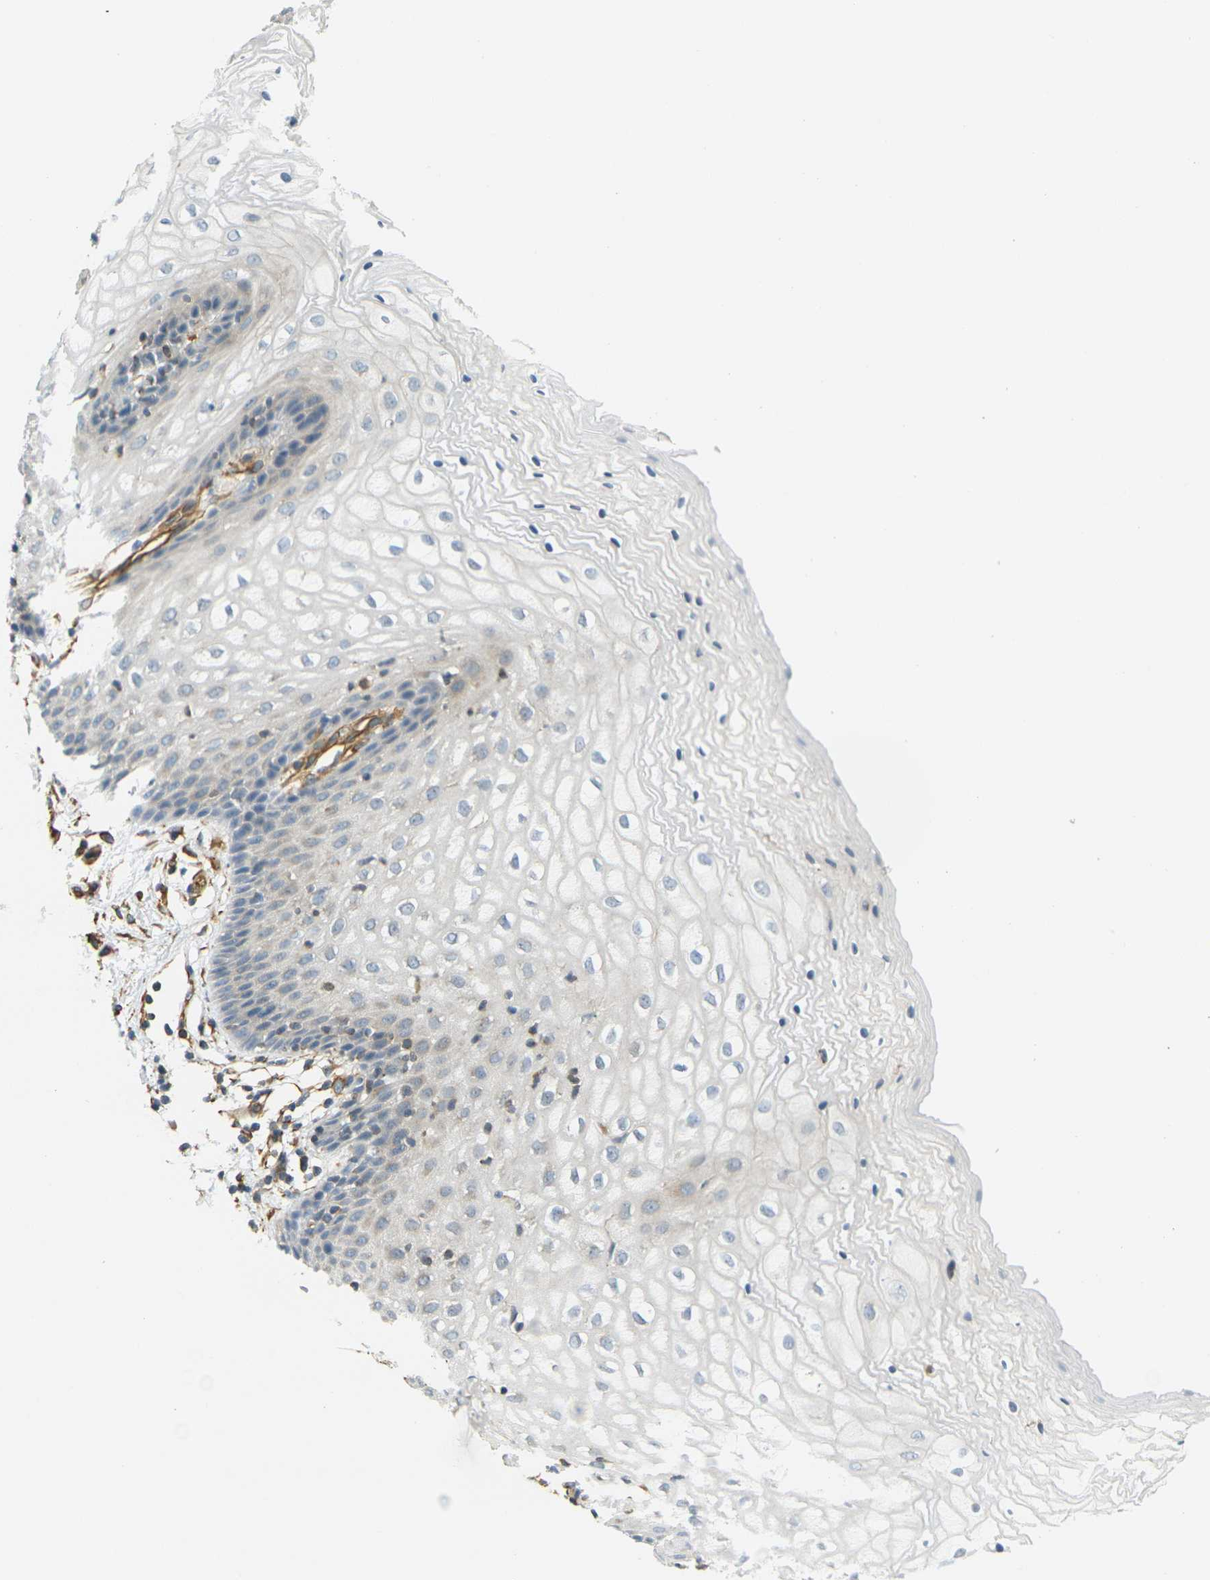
{"staining": {"intensity": "negative", "quantity": "none", "location": "none"}, "tissue": "vagina", "cell_type": "Squamous epithelial cells", "image_type": "normal", "snomed": [{"axis": "morphology", "description": "Normal tissue, NOS"}, {"axis": "topography", "description": "Vagina"}], "caption": "Human vagina stained for a protein using immunohistochemistry reveals no positivity in squamous epithelial cells.", "gene": "CYTH3", "patient": {"sex": "female", "age": 34}}